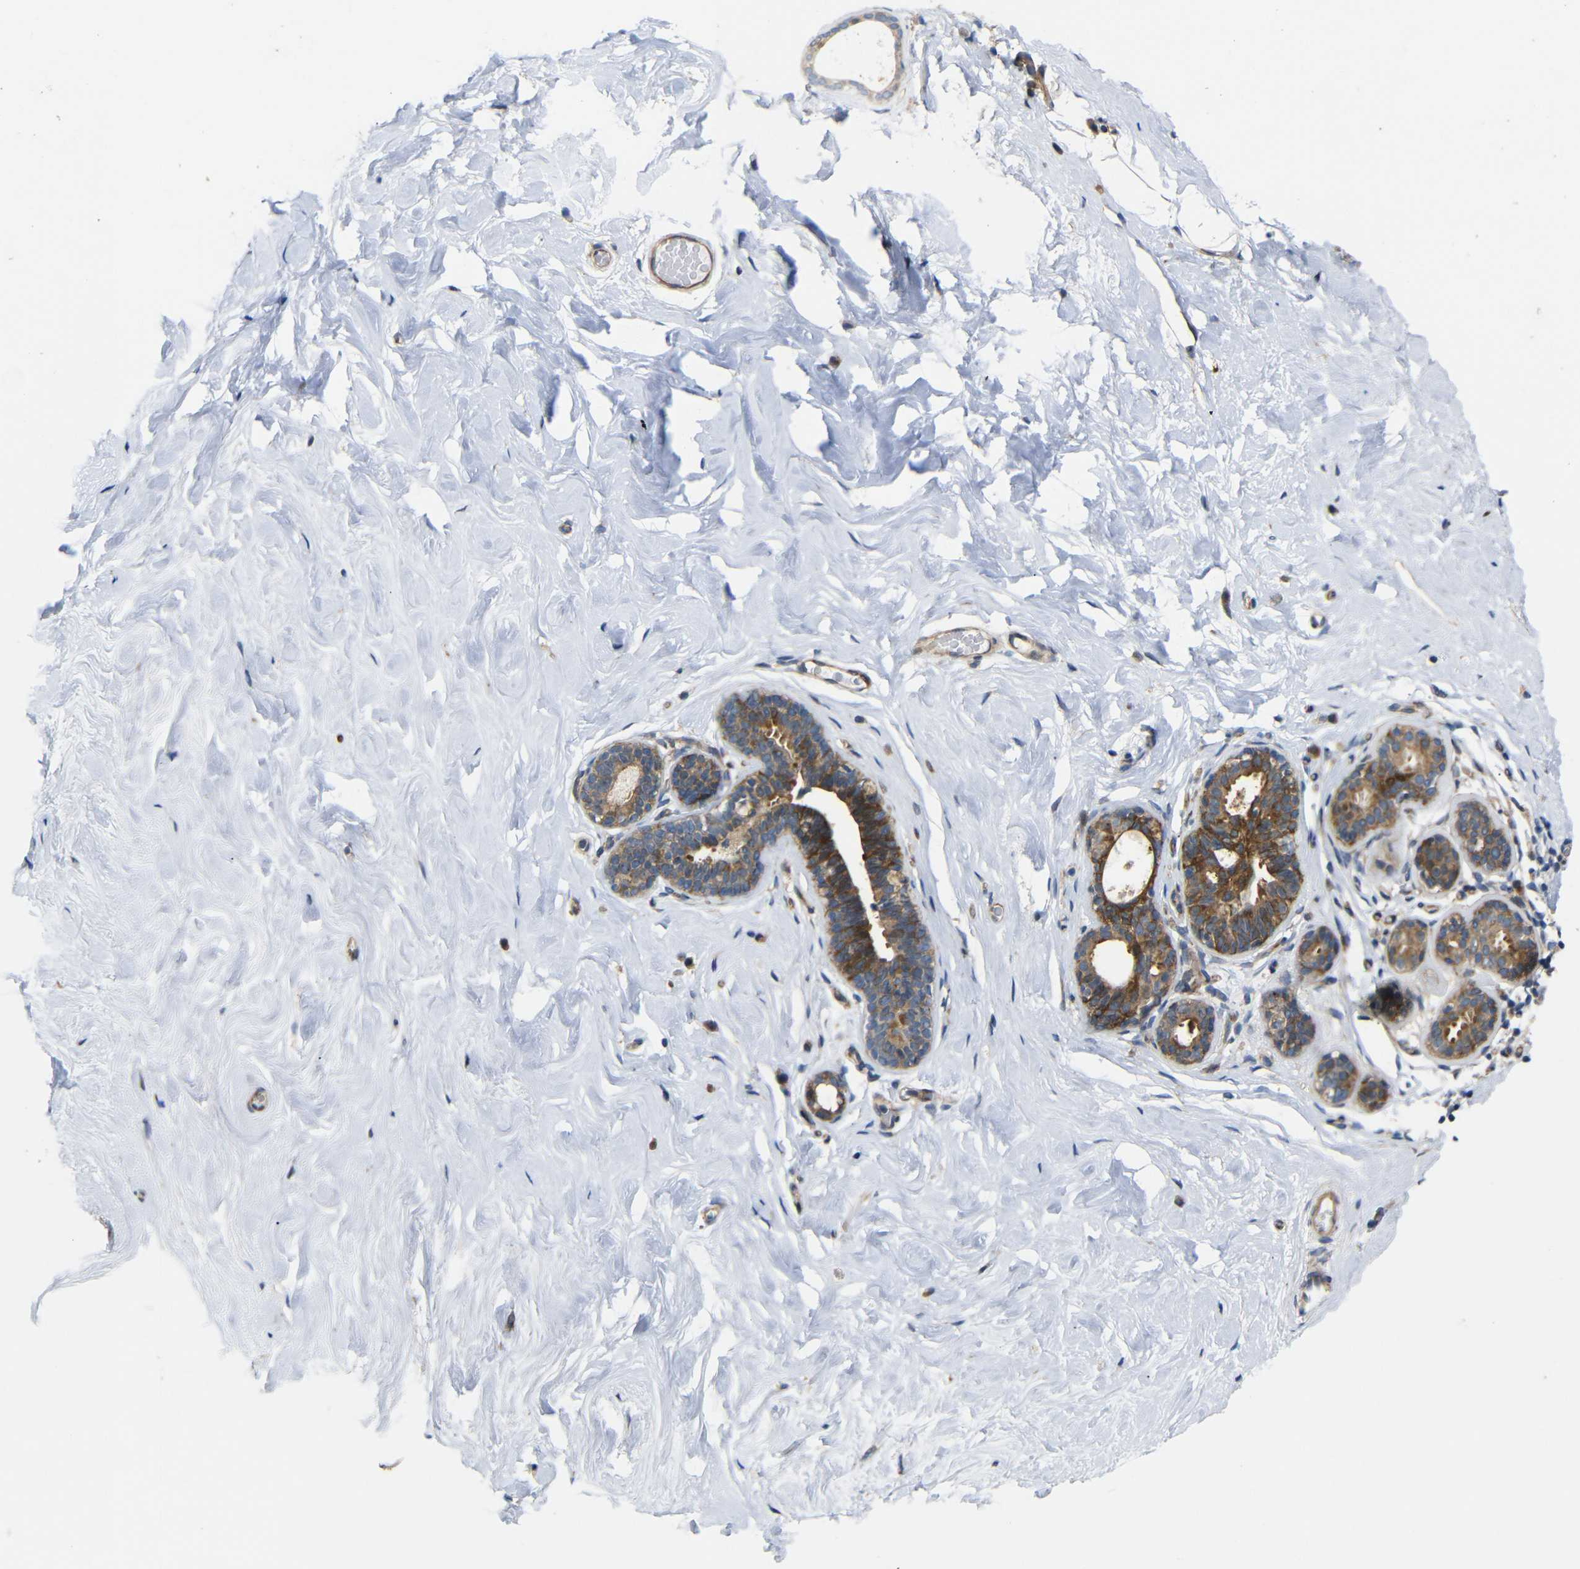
{"staining": {"intensity": "negative", "quantity": "none", "location": "none"}, "tissue": "breast", "cell_type": "Adipocytes", "image_type": "normal", "snomed": [{"axis": "morphology", "description": "Normal tissue, NOS"}, {"axis": "topography", "description": "Breast"}], "caption": "A high-resolution micrograph shows immunohistochemistry staining of unremarkable breast, which reveals no significant expression in adipocytes. Brightfield microscopy of IHC stained with DAB (3,3'-diaminobenzidine) (brown) and hematoxylin (blue), captured at high magnification.", "gene": "P3H2", "patient": {"sex": "female", "age": 75}}